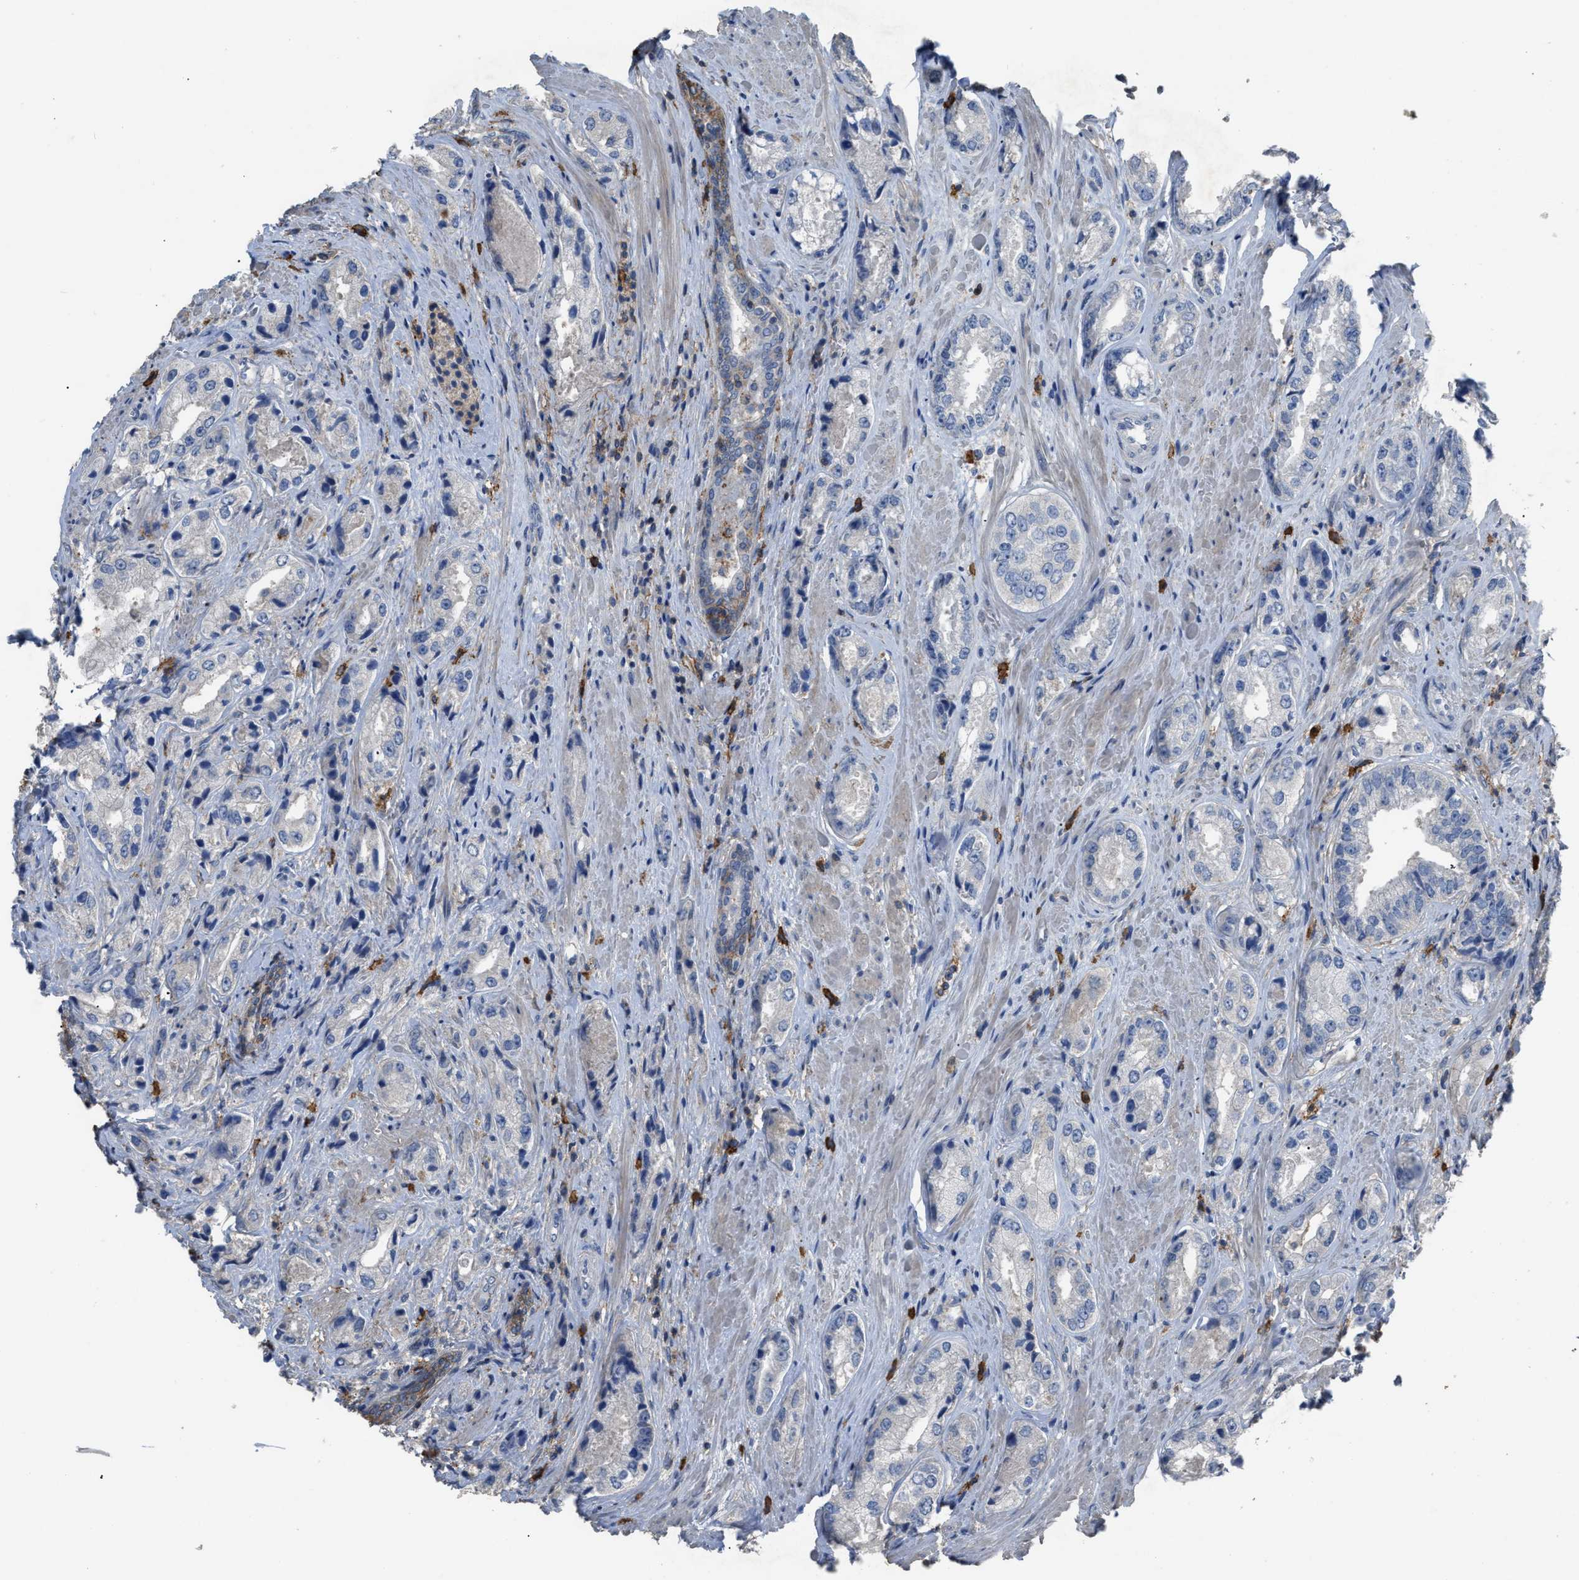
{"staining": {"intensity": "negative", "quantity": "none", "location": "none"}, "tissue": "prostate cancer", "cell_type": "Tumor cells", "image_type": "cancer", "snomed": [{"axis": "morphology", "description": "Adenocarcinoma, High grade"}, {"axis": "topography", "description": "Prostate"}], "caption": "Tumor cells are negative for protein expression in human prostate high-grade adenocarcinoma.", "gene": "OR51E1", "patient": {"sex": "male", "age": 61}}